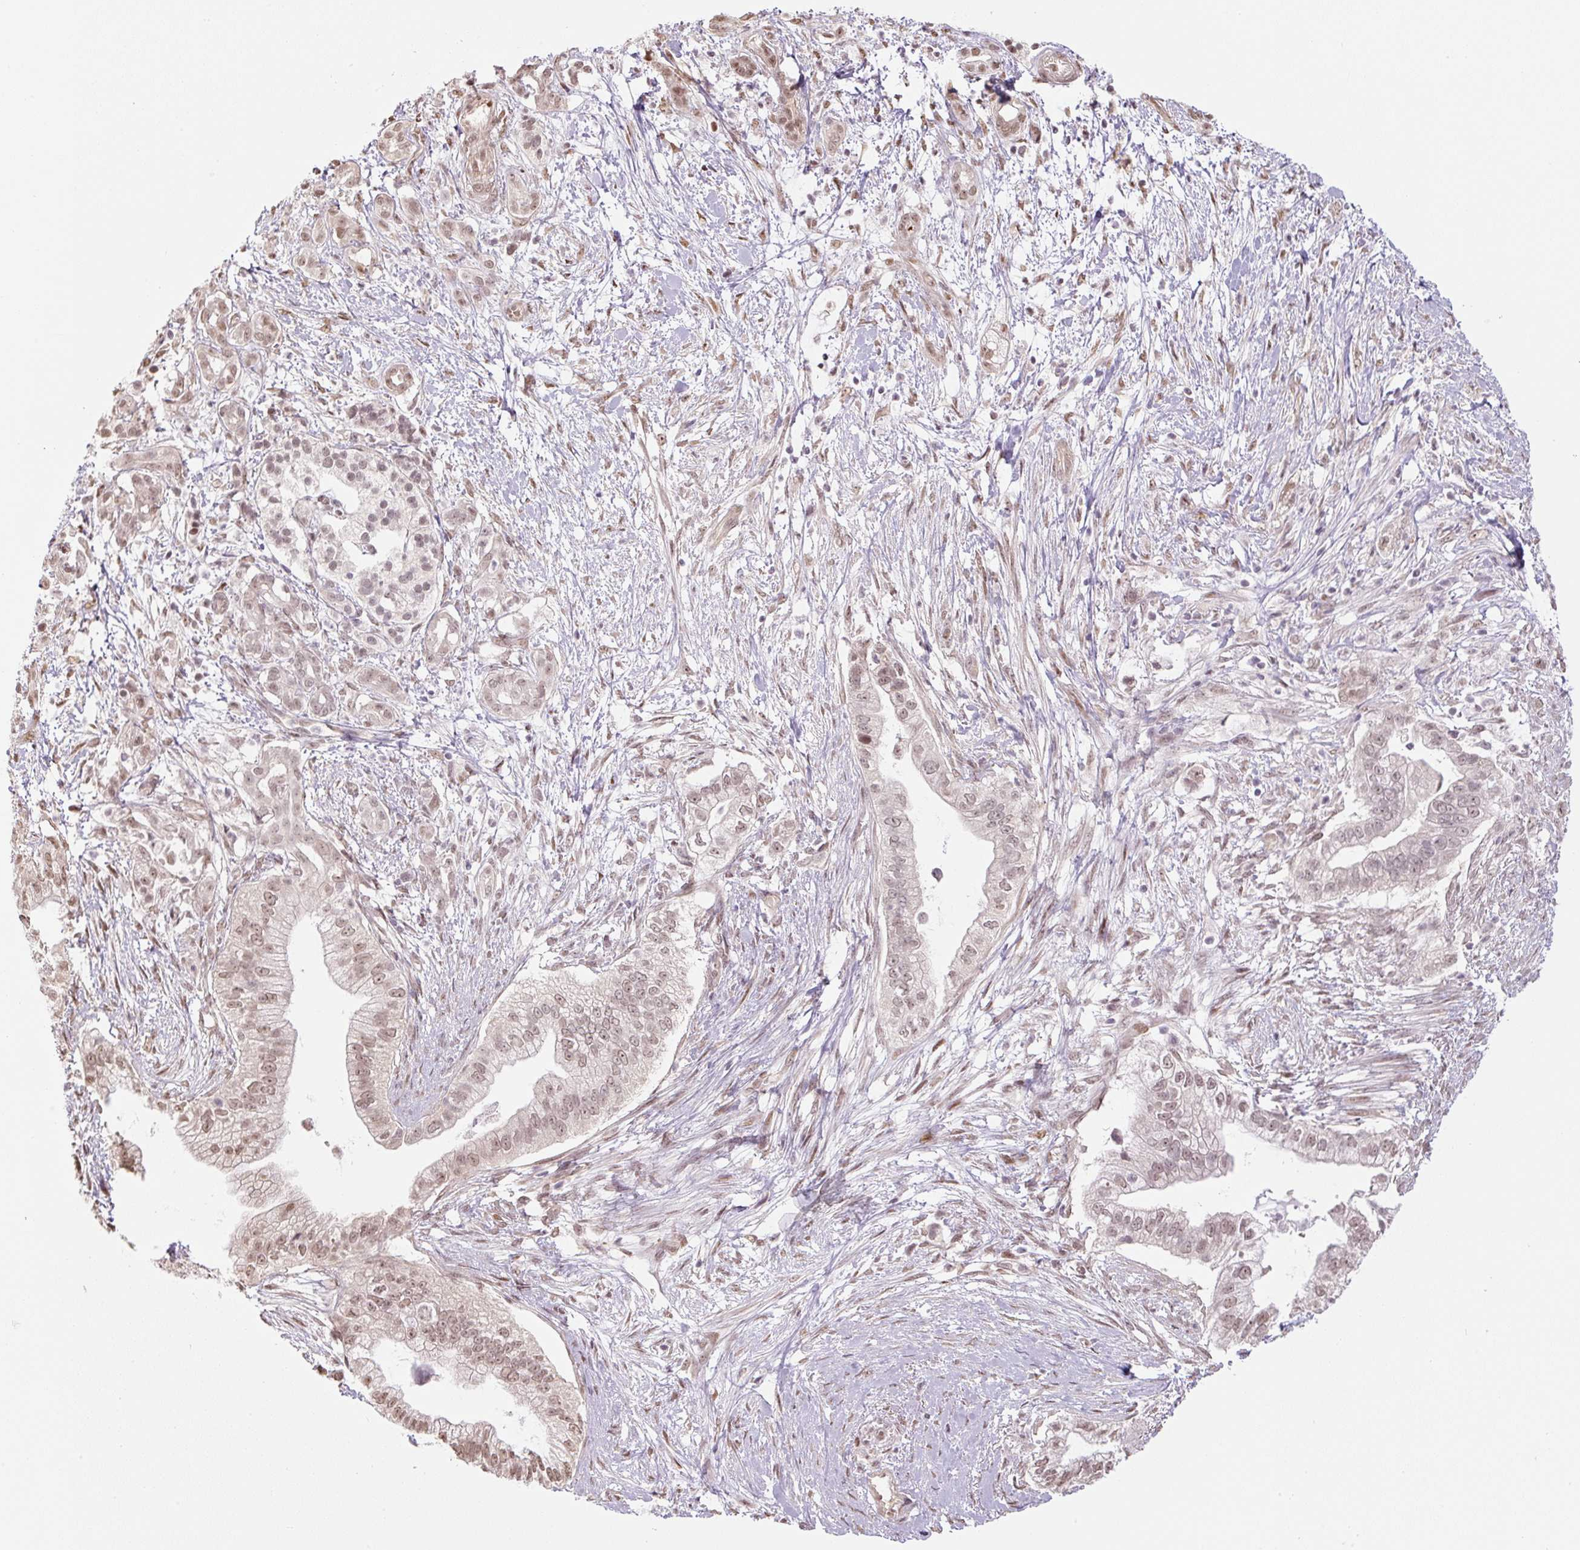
{"staining": {"intensity": "moderate", "quantity": ">75%", "location": "nuclear"}, "tissue": "pancreatic cancer", "cell_type": "Tumor cells", "image_type": "cancer", "snomed": [{"axis": "morphology", "description": "Adenocarcinoma, NOS"}, {"axis": "topography", "description": "Pancreas"}], "caption": "This photomicrograph displays IHC staining of human pancreatic cancer (adenocarcinoma), with medium moderate nuclear positivity in about >75% of tumor cells.", "gene": "TCFL5", "patient": {"sex": "male", "age": 70}}